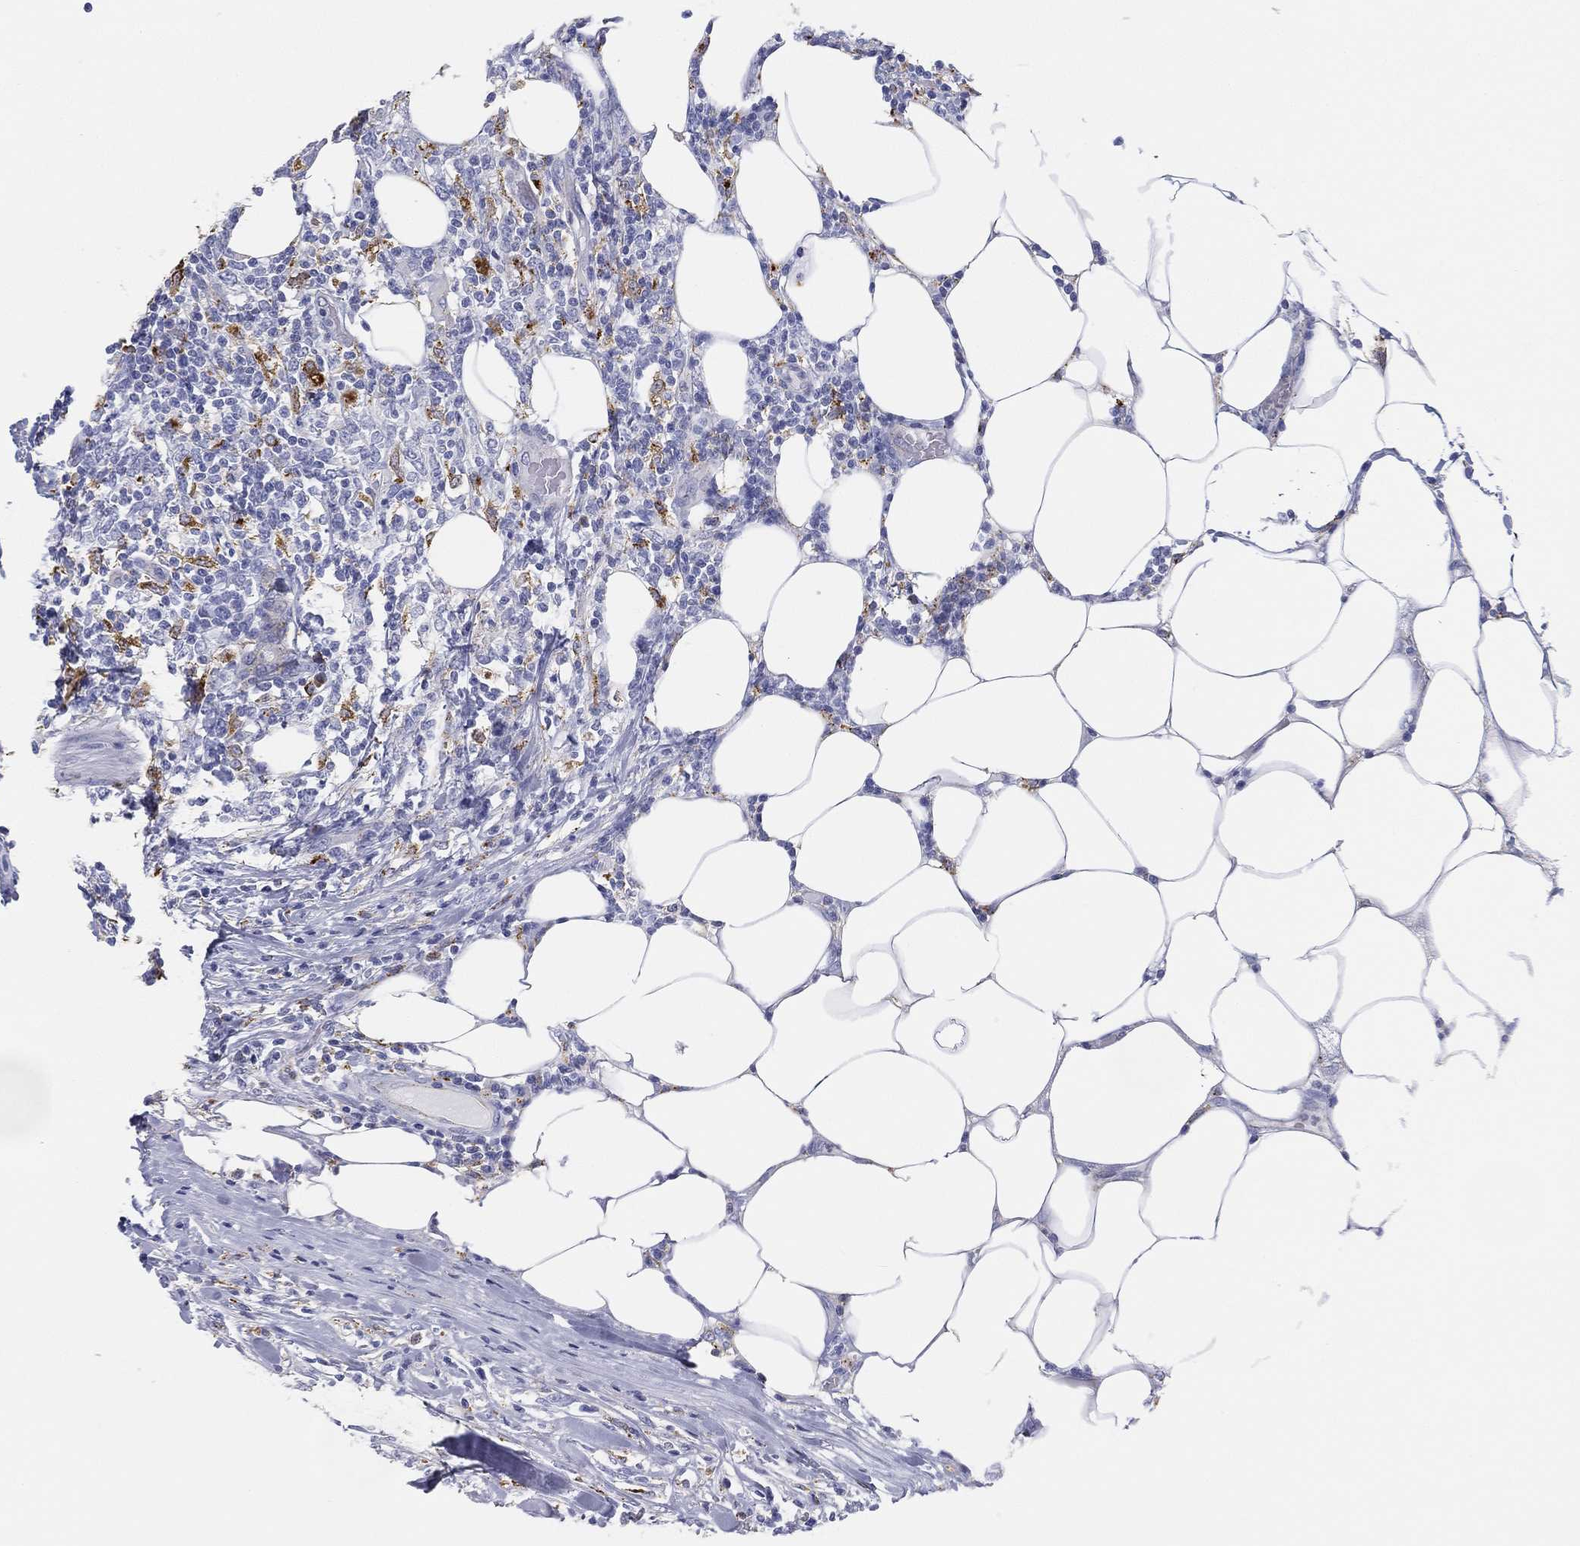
{"staining": {"intensity": "moderate", "quantity": "<25%", "location": "cytoplasmic/membranous"}, "tissue": "lymphoma", "cell_type": "Tumor cells", "image_type": "cancer", "snomed": [{"axis": "morphology", "description": "Malignant lymphoma, non-Hodgkin's type, High grade"}, {"axis": "topography", "description": "Lymph node"}], "caption": "Human high-grade malignant lymphoma, non-Hodgkin's type stained with a protein marker exhibits moderate staining in tumor cells.", "gene": "NPC2", "patient": {"sex": "female", "age": 84}}